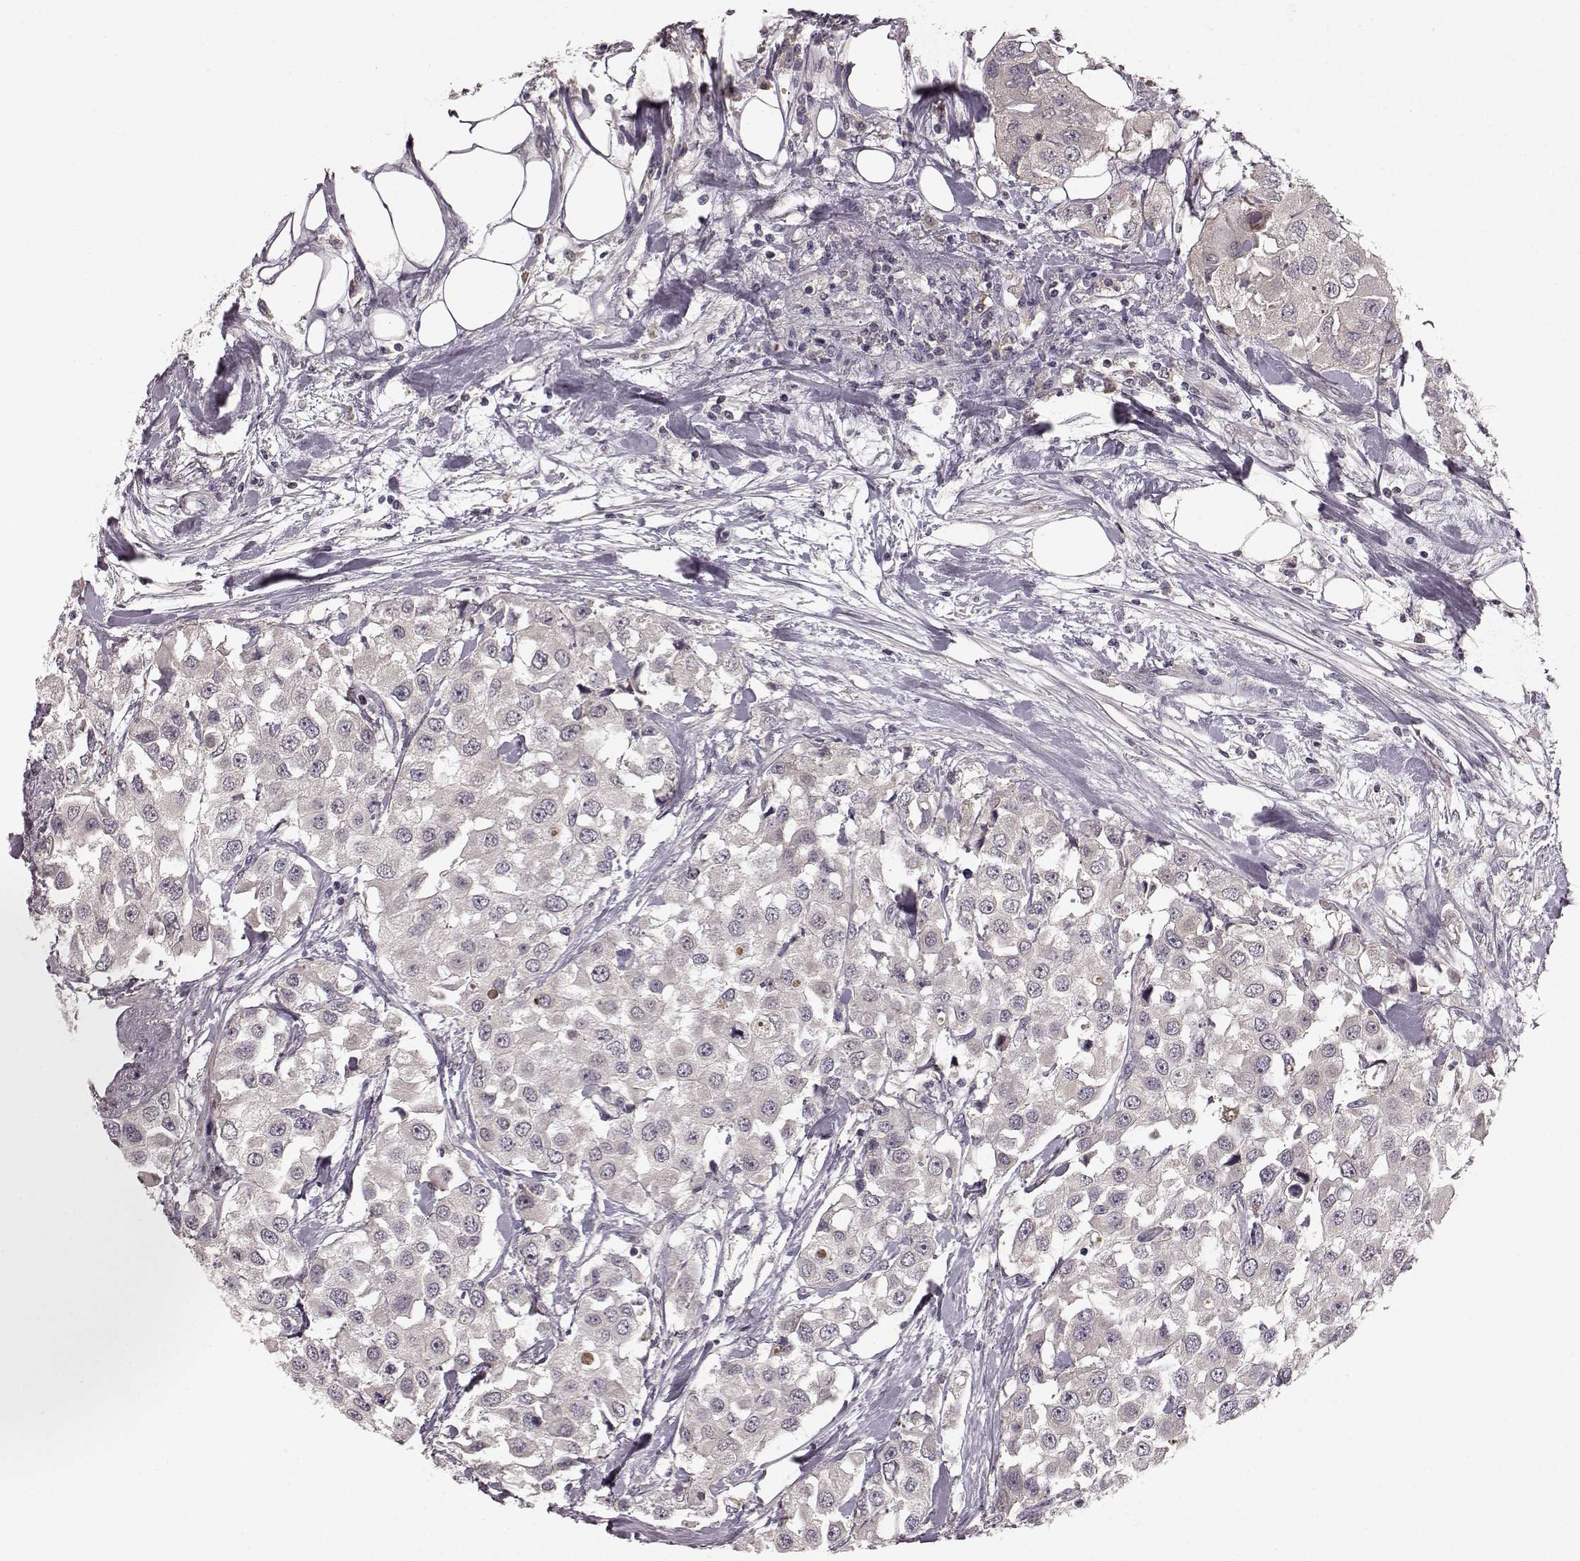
{"staining": {"intensity": "negative", "quantity": "none", "location": "none"}, "tissue": "urothelial cancer", "cell_type": "Tumor cells", "image_type": "cancer", "snomed": [{"axis": "morphology", "description": "Urothelial carcinoma, High grade"}, {"axis": "topography", "description": "Urinary bladder"}], "caption": "Immunohistochemical staining of urothelial cancer demonstrates no significant expression in tumor cells.", "gene": "SLC22A18", "patient": {"sex": "female", "age": 64}}